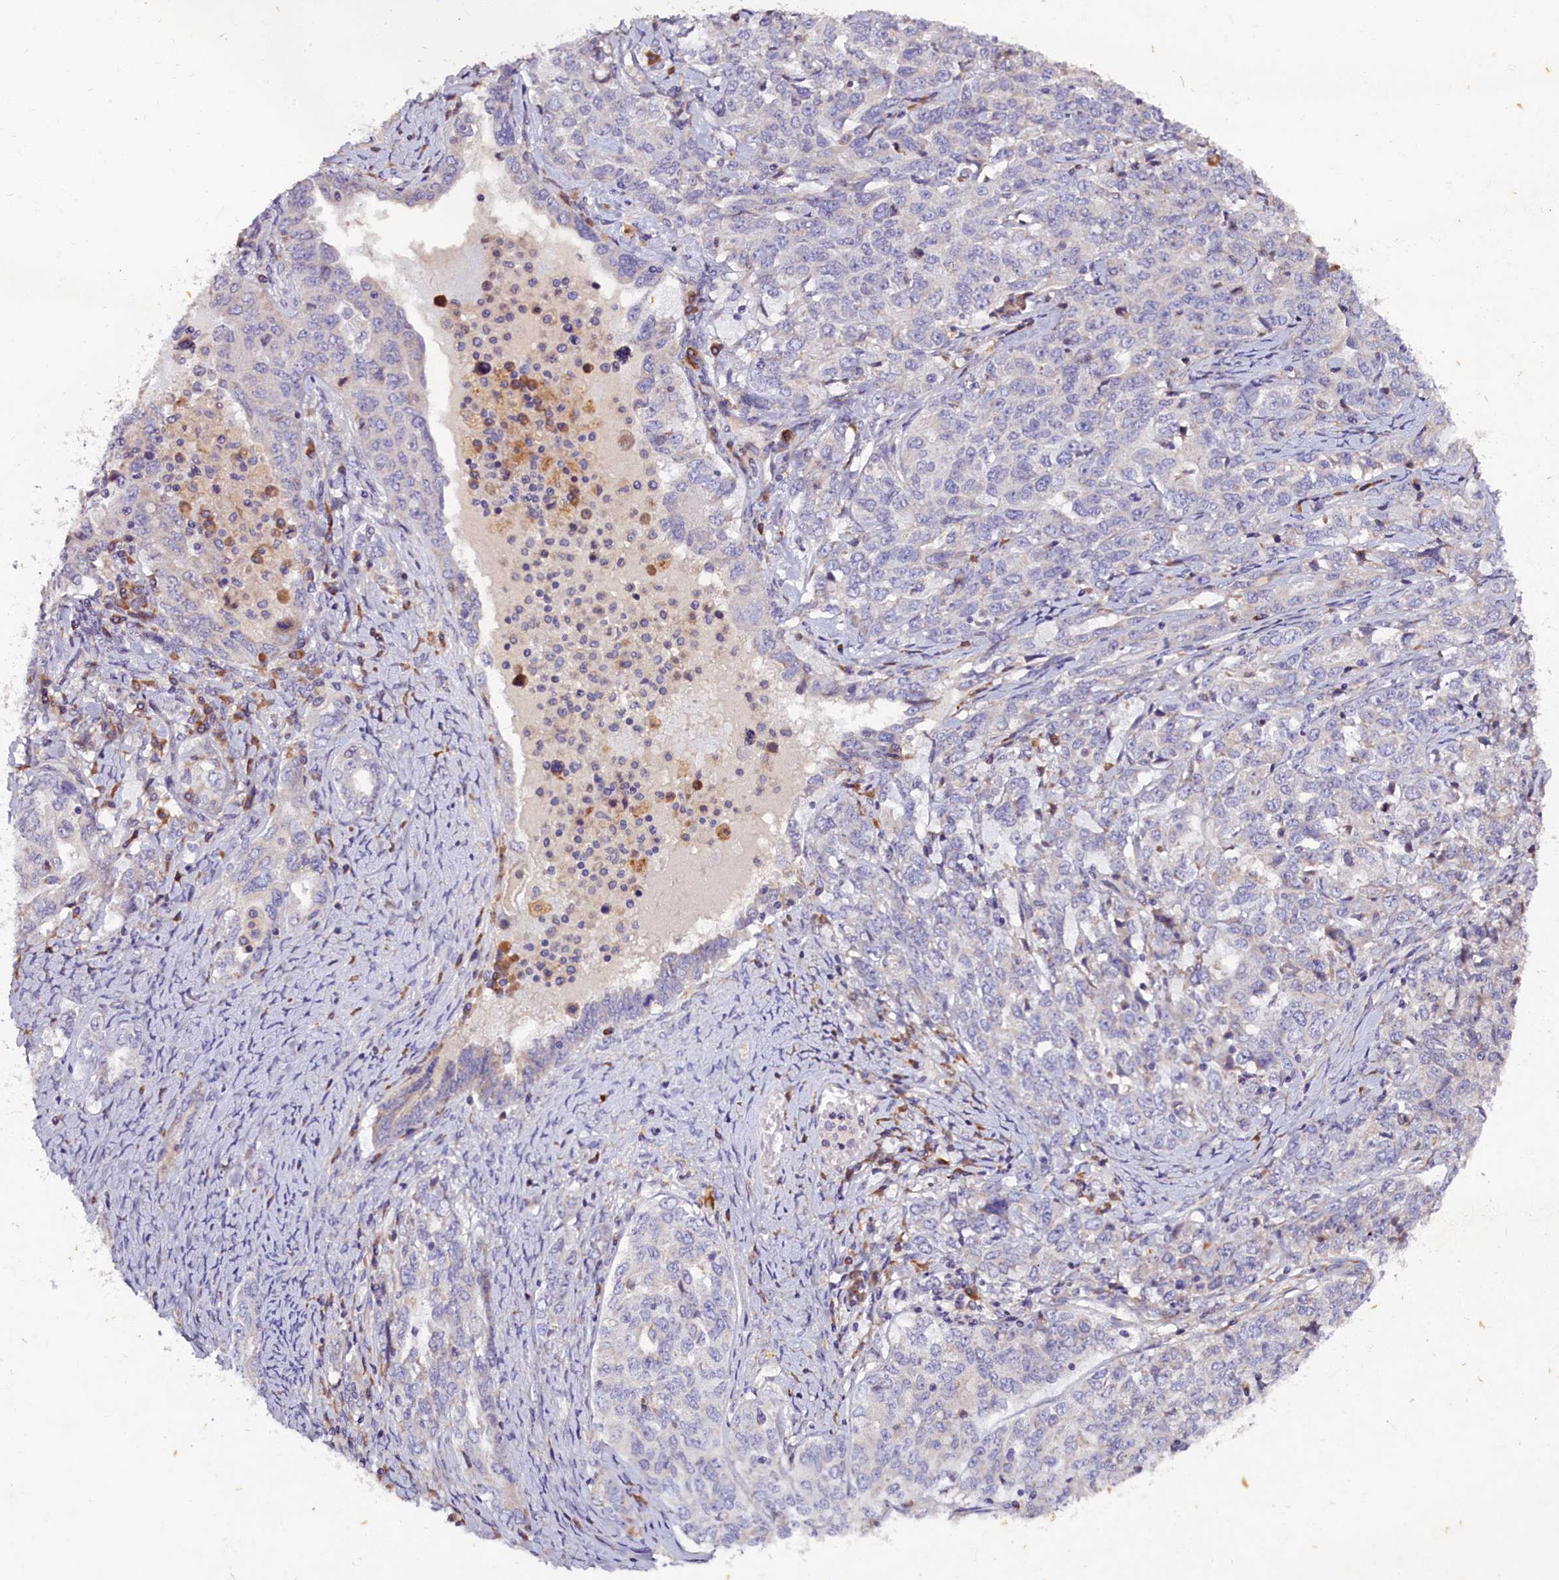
{"staining": {"intensity": "weak", "quantity": "<25%", "location": "cytoplasmic/membranous"}, "tissue": "ovarian cancer", "cell_type": "Tumor cells", "image_type": "cancer", "snomed": [{"axis": "morphology", "description": "Carcinoma, endometroid"}, {"axis": "topography", "description": "Ovary"}], "caption": "This image is of ovarian cancer stained with immunohistochemistry (IHC) to label a protein in brown with the nuclei are counter-stained blue. There is no positivity in tumor cells.", "gene": "ST7L", "patient": {"sex": "female", "age": 62}}